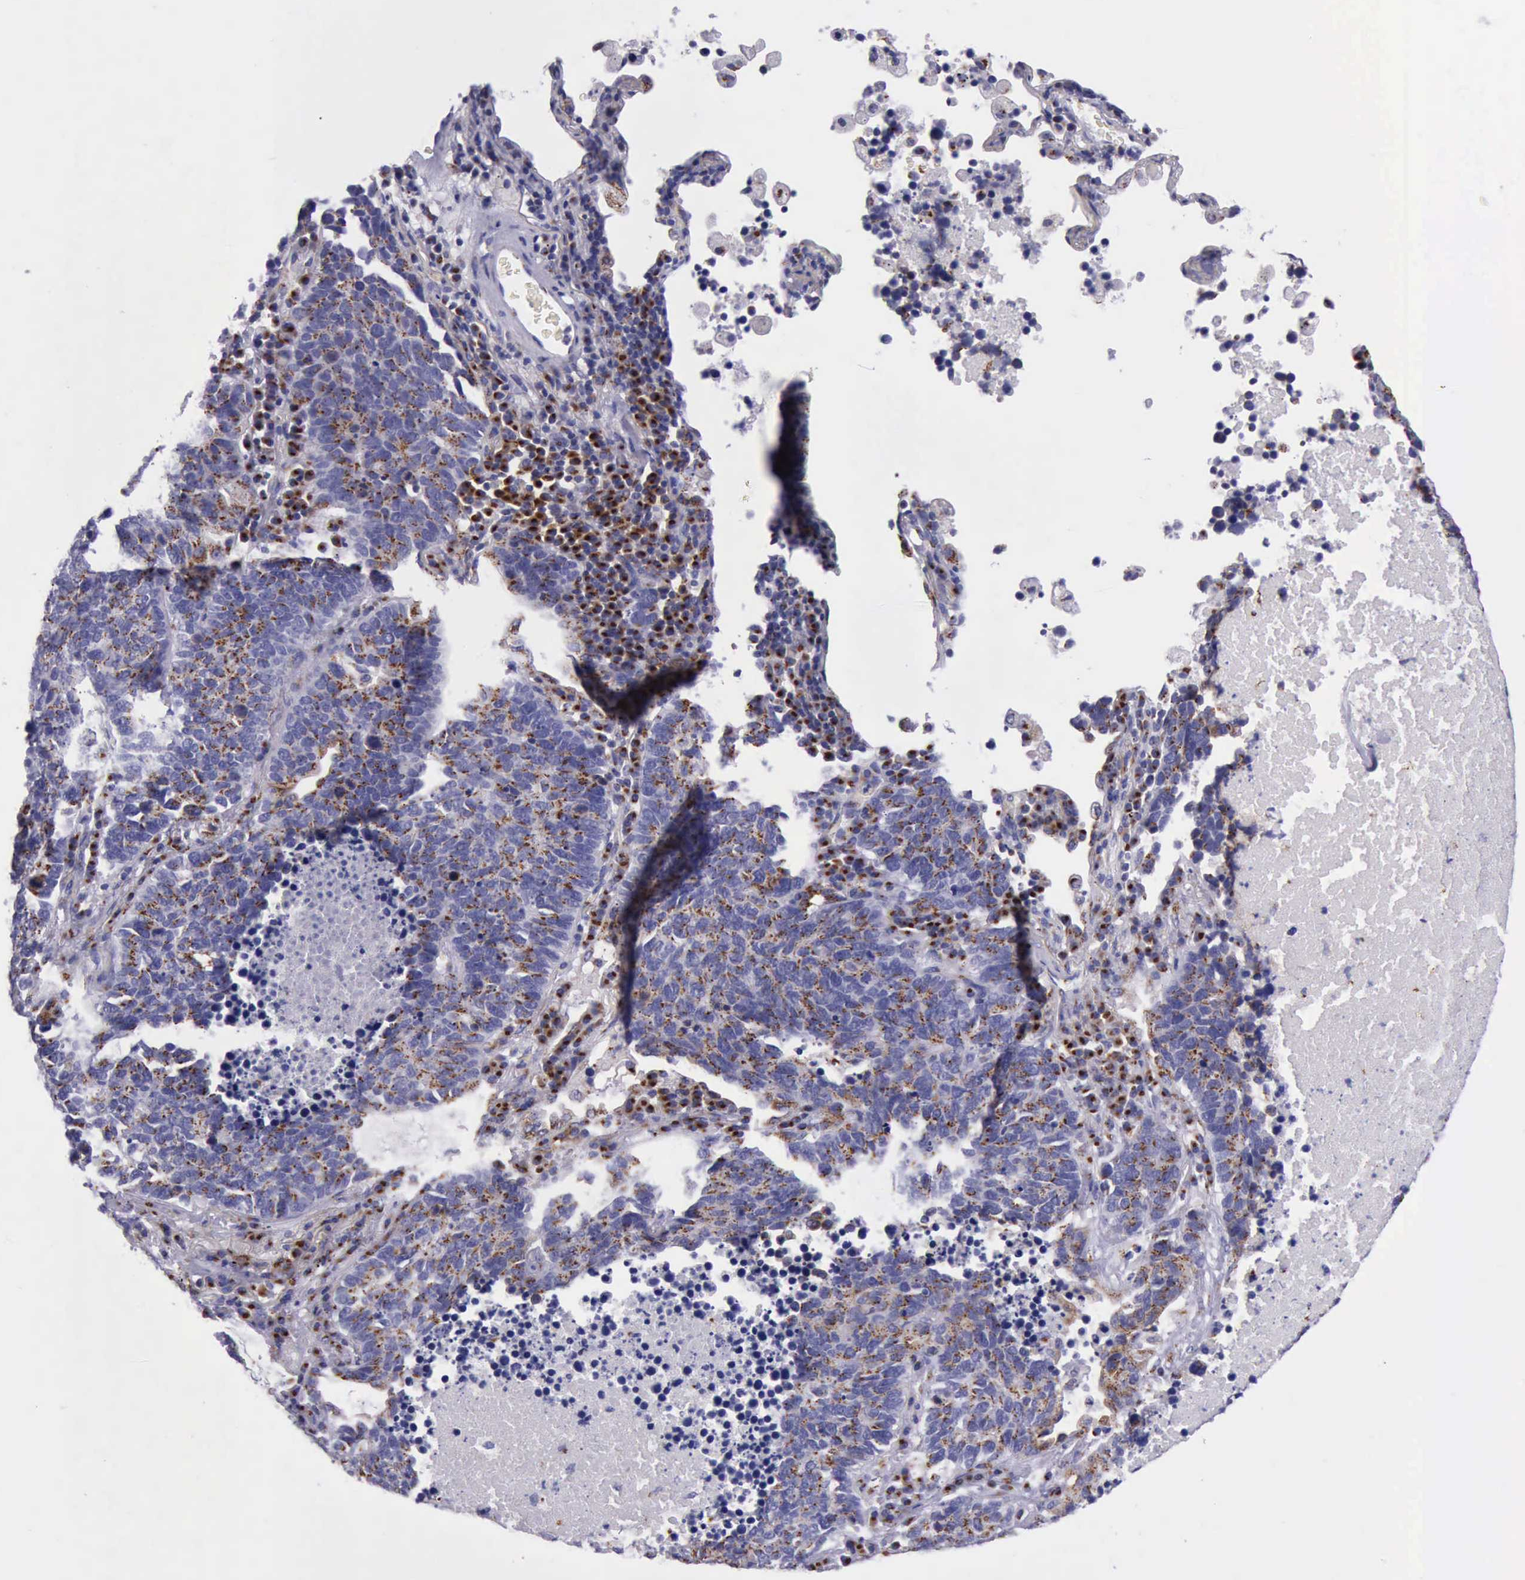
{"staining": {"intensity": "strong", "quantity": ">75%", "location": "cytoplasmic/membranous"}, "tissue": "lung cancer", "cell_type": "Tumor cells", "image_type": "cancer", "snomed": [{"axis": "morphology", "description": "Neoplasm, malignant, NOS"}, {"axis": "topography", "description": "Lung"}], "caption": "Strong cytoplasmic/membranous expression is identified in approximately >75% of tumor cells in malignant neoplasm (lung).", "gene": "GOLGA5", "patient": {"sex": "female", "age": 75}}